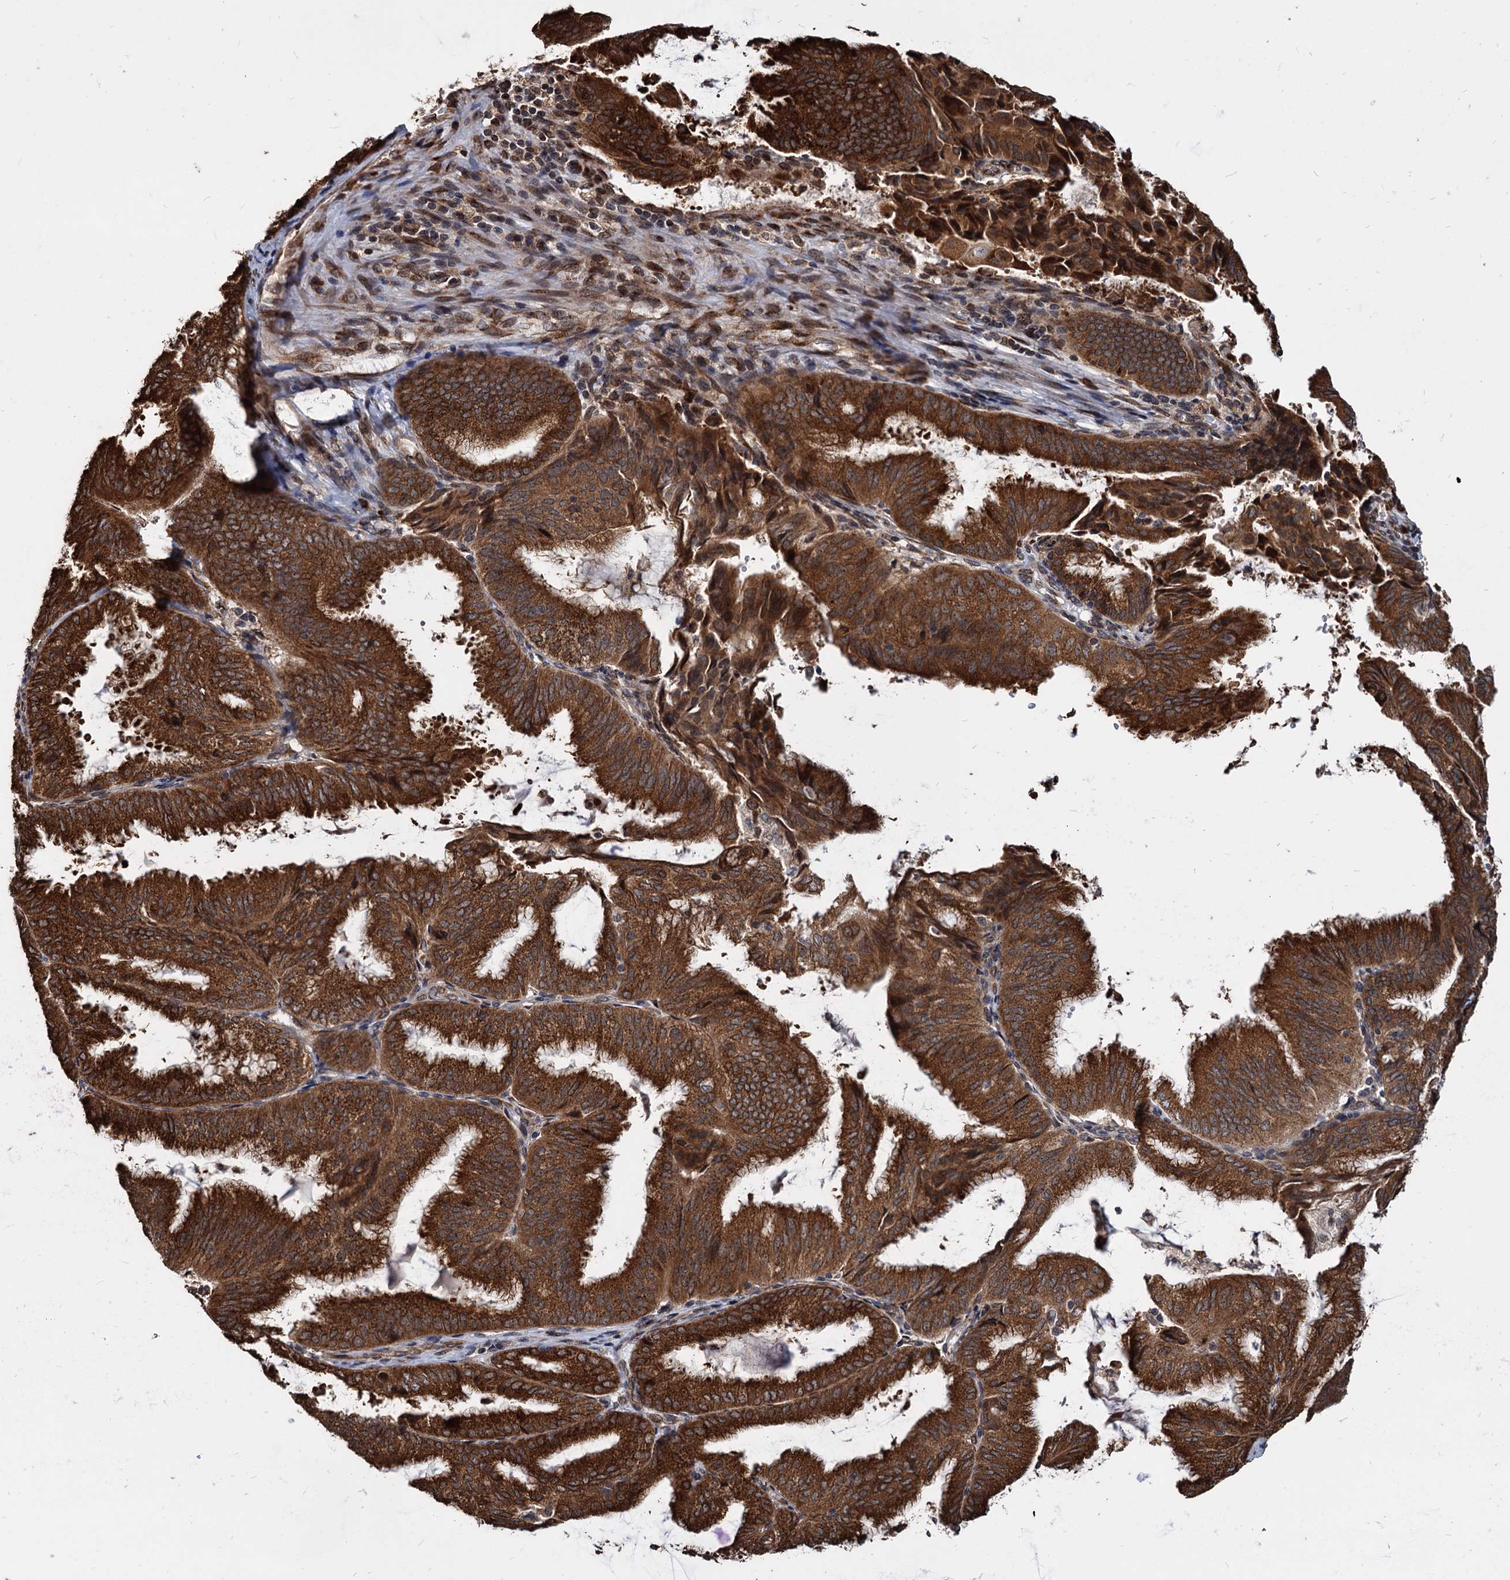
{"staining": {"intensity": "strong", "quantity": ">75%", "location": "cytoplasmic/membranous"}, "tissue": "endometrial cancer", "cell_type": "Tumor cells", "image_type": "cancer", "snomed": [{"axis": "morphology", "description": "Adenocarcinoma, NOS"}, {"axis": "topography", "description": "Endometrium"}], "caption": "This image exhibits immunohistochemistry staining of human endometrial adenocarcinoma, with high strong cytoplasmic/membranous staining in about >75% of tumor cells.", "gene": "SAAL1", "patient": {"sex": "female", "age": 49}}